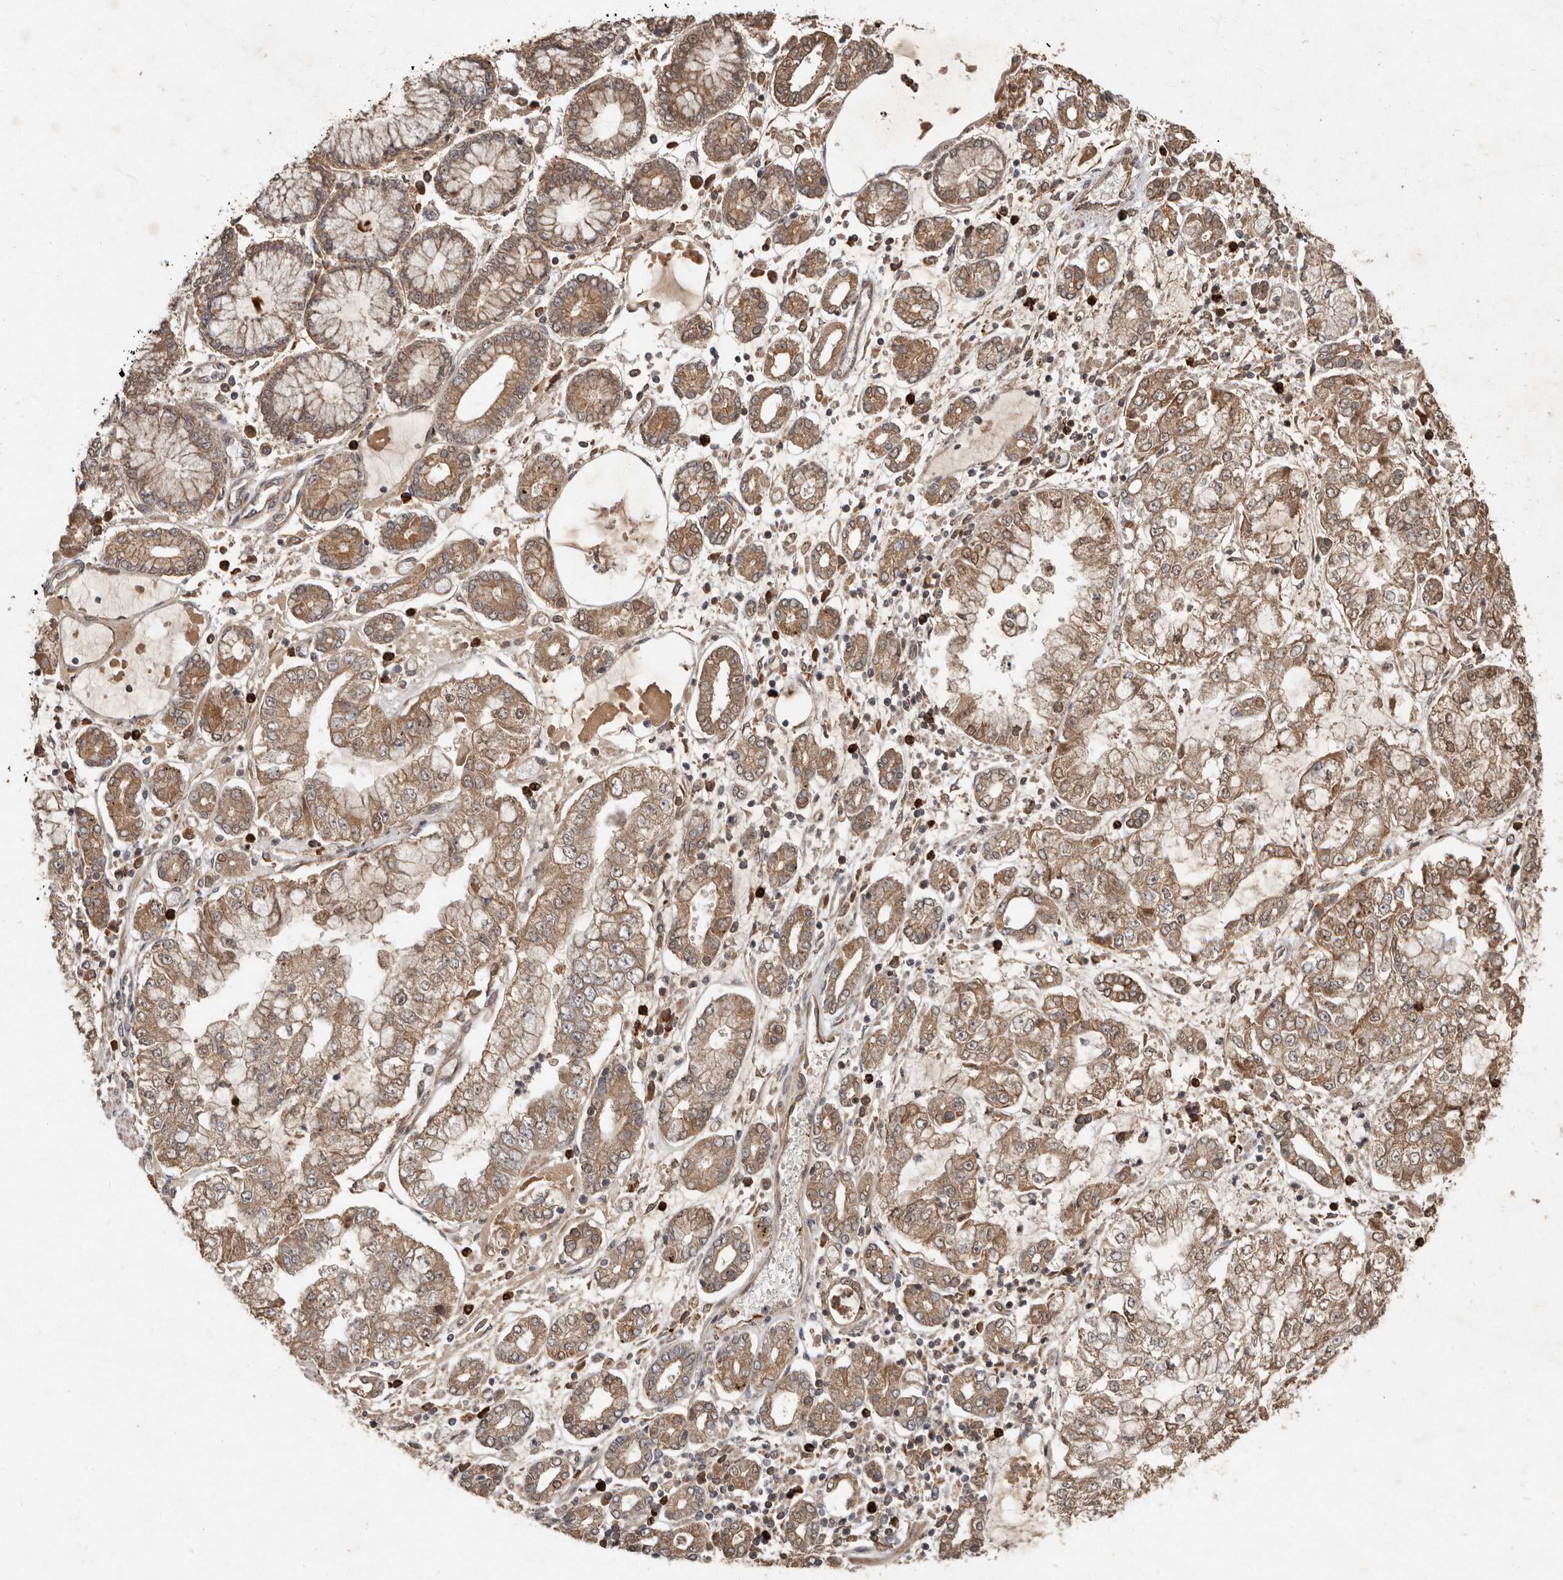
{"staining": {"intensity": "moderate", "quantity": ">75%", "location": "cytoplasmic/membranous"}, "tissue": "stomach cancer", "cell_type": "Tumor cells", "image_type": "cancer", "snomed": [{"axis": "morphology", "description": "Adenocarcinoma, NOS"}, {"axis": "topography", "description": "Stomach"}], "caption": "Stomach cancer tissue exhibits moderate cytoplasmic/membranous expression in about >75% of tumor cells, visualized by immunohistochemistry.", "gene": "KIF26B", "patient": {"sex": "male", "age": 76}}